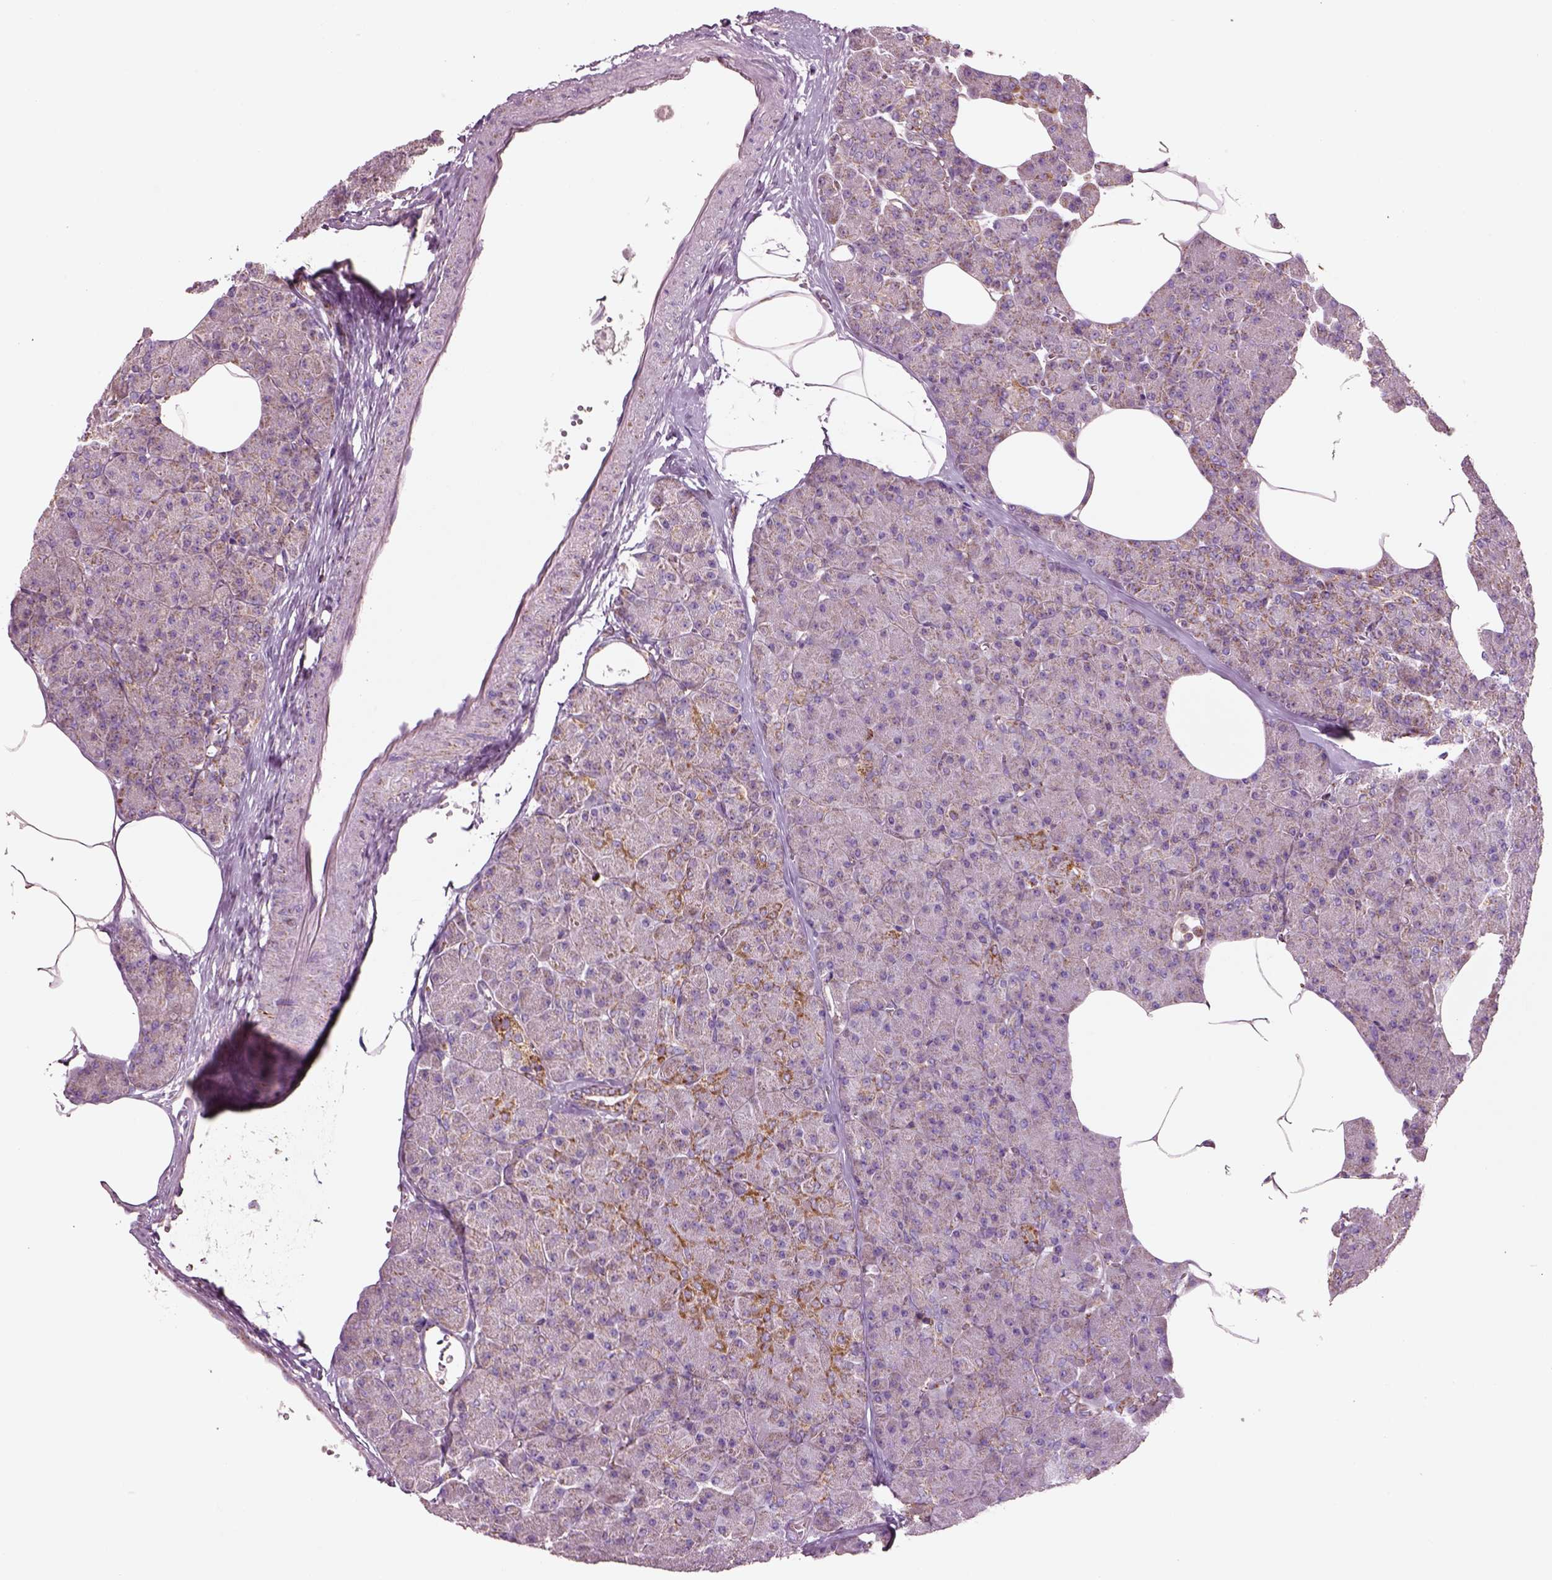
{"staining": {"intensity": "strong", "quantity": "<25%", "location": "cytoplasmic/membranous"}, "tissue": "pancreas", "cell_type": "Exocrine glandular cells", "image_type": "normal", "snomed": [{"axis": "morphology", "description": "Normal tissue, NOS"}, {"axis": "topography", "description": "Pancreas"}], "caption": "Protein positivity by IHC displays strong cytoplasmic/membranous staining in approximately <25% of exocrine glandular cells in unremarkable pancreas.", "gene": "SLC25A24", "patient": {"sex": "female", "age": 45}}